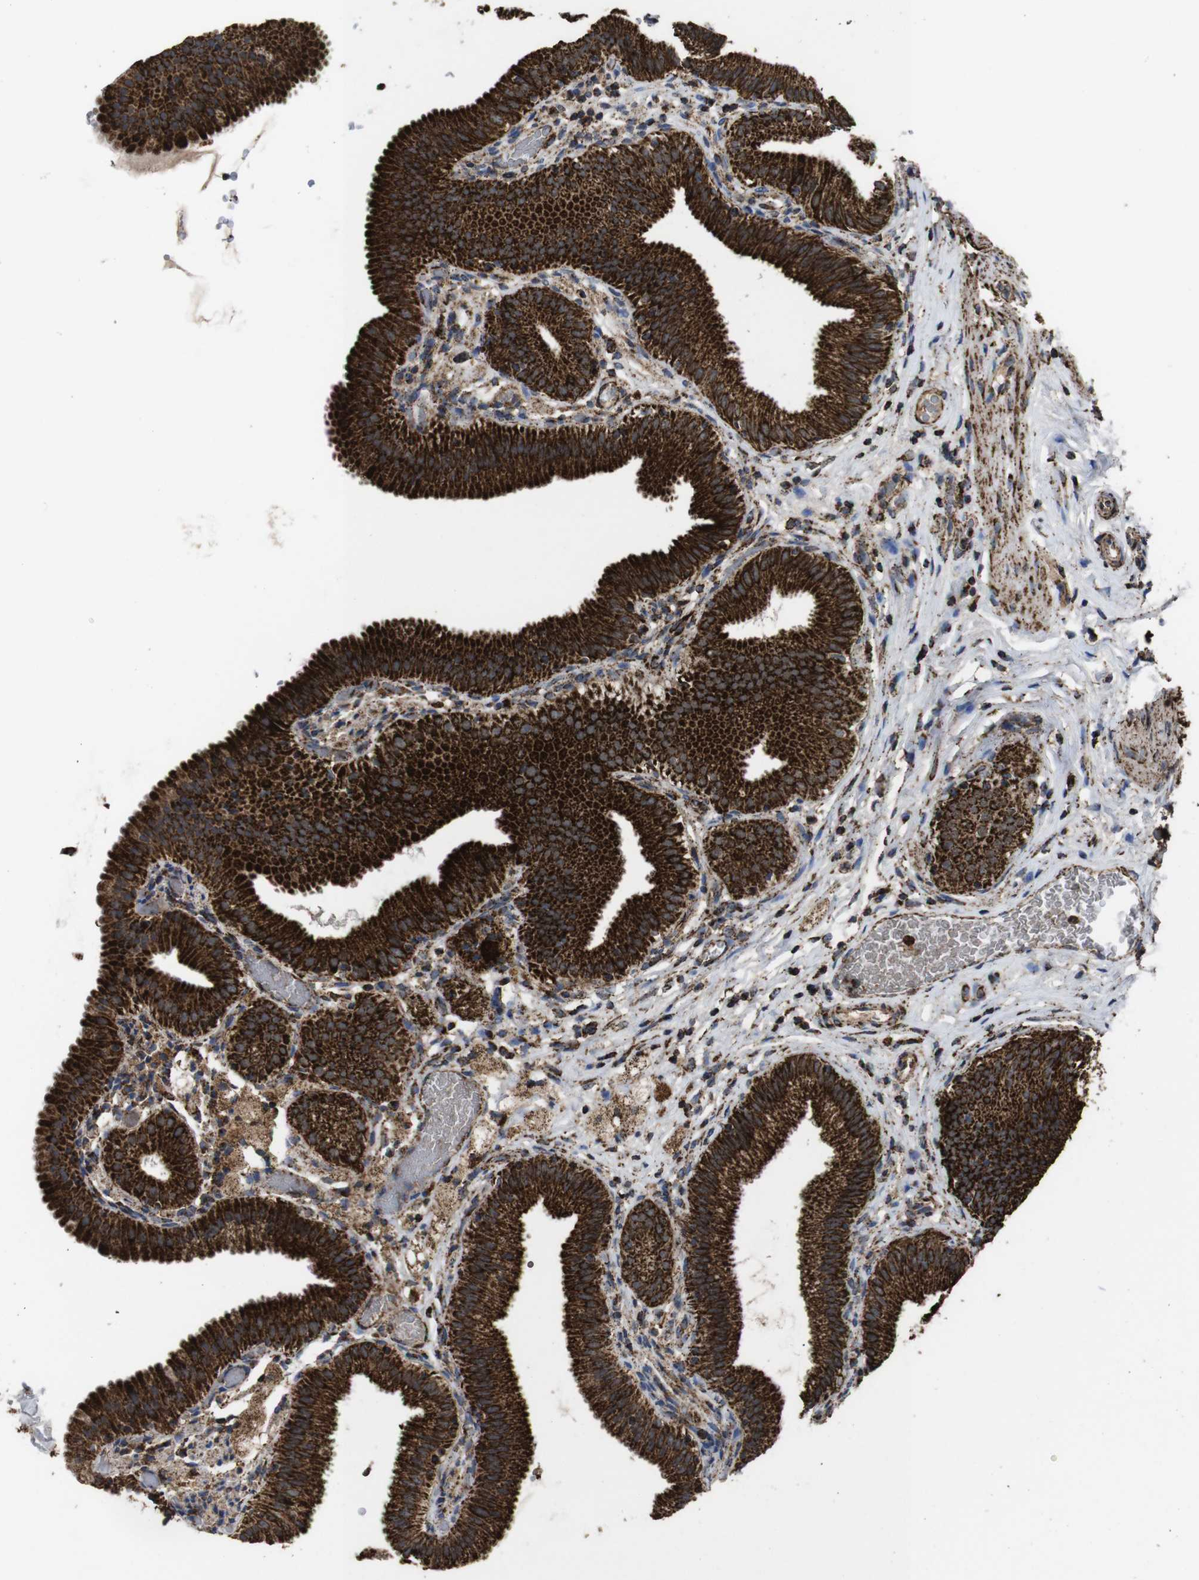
{"staining": {"intensity": "strong", "quantity": ">75%", "location": "cytoplasmic/membranous"}, "tissue": "gallbladder", "cell_type": "Glandular cells", "image_type": "normal", "snomed": [{"axis": "morphology", "description": "Normal tissue, NOS"}, {"axis": "topography", "description": "Gallbladder"}], "caption": "Immunohistochemistry photomicrograph of normal gallbladder: human gallbladder stained using IHC reveals high levels of strong protein expression localized specifically in the cytoplasmic/membranous of glandular cells, appearing as a cytoplasmic/membranous brown color.", "gene": "ATP5F1A", "patient": {"sex": "male", "age": 54}}